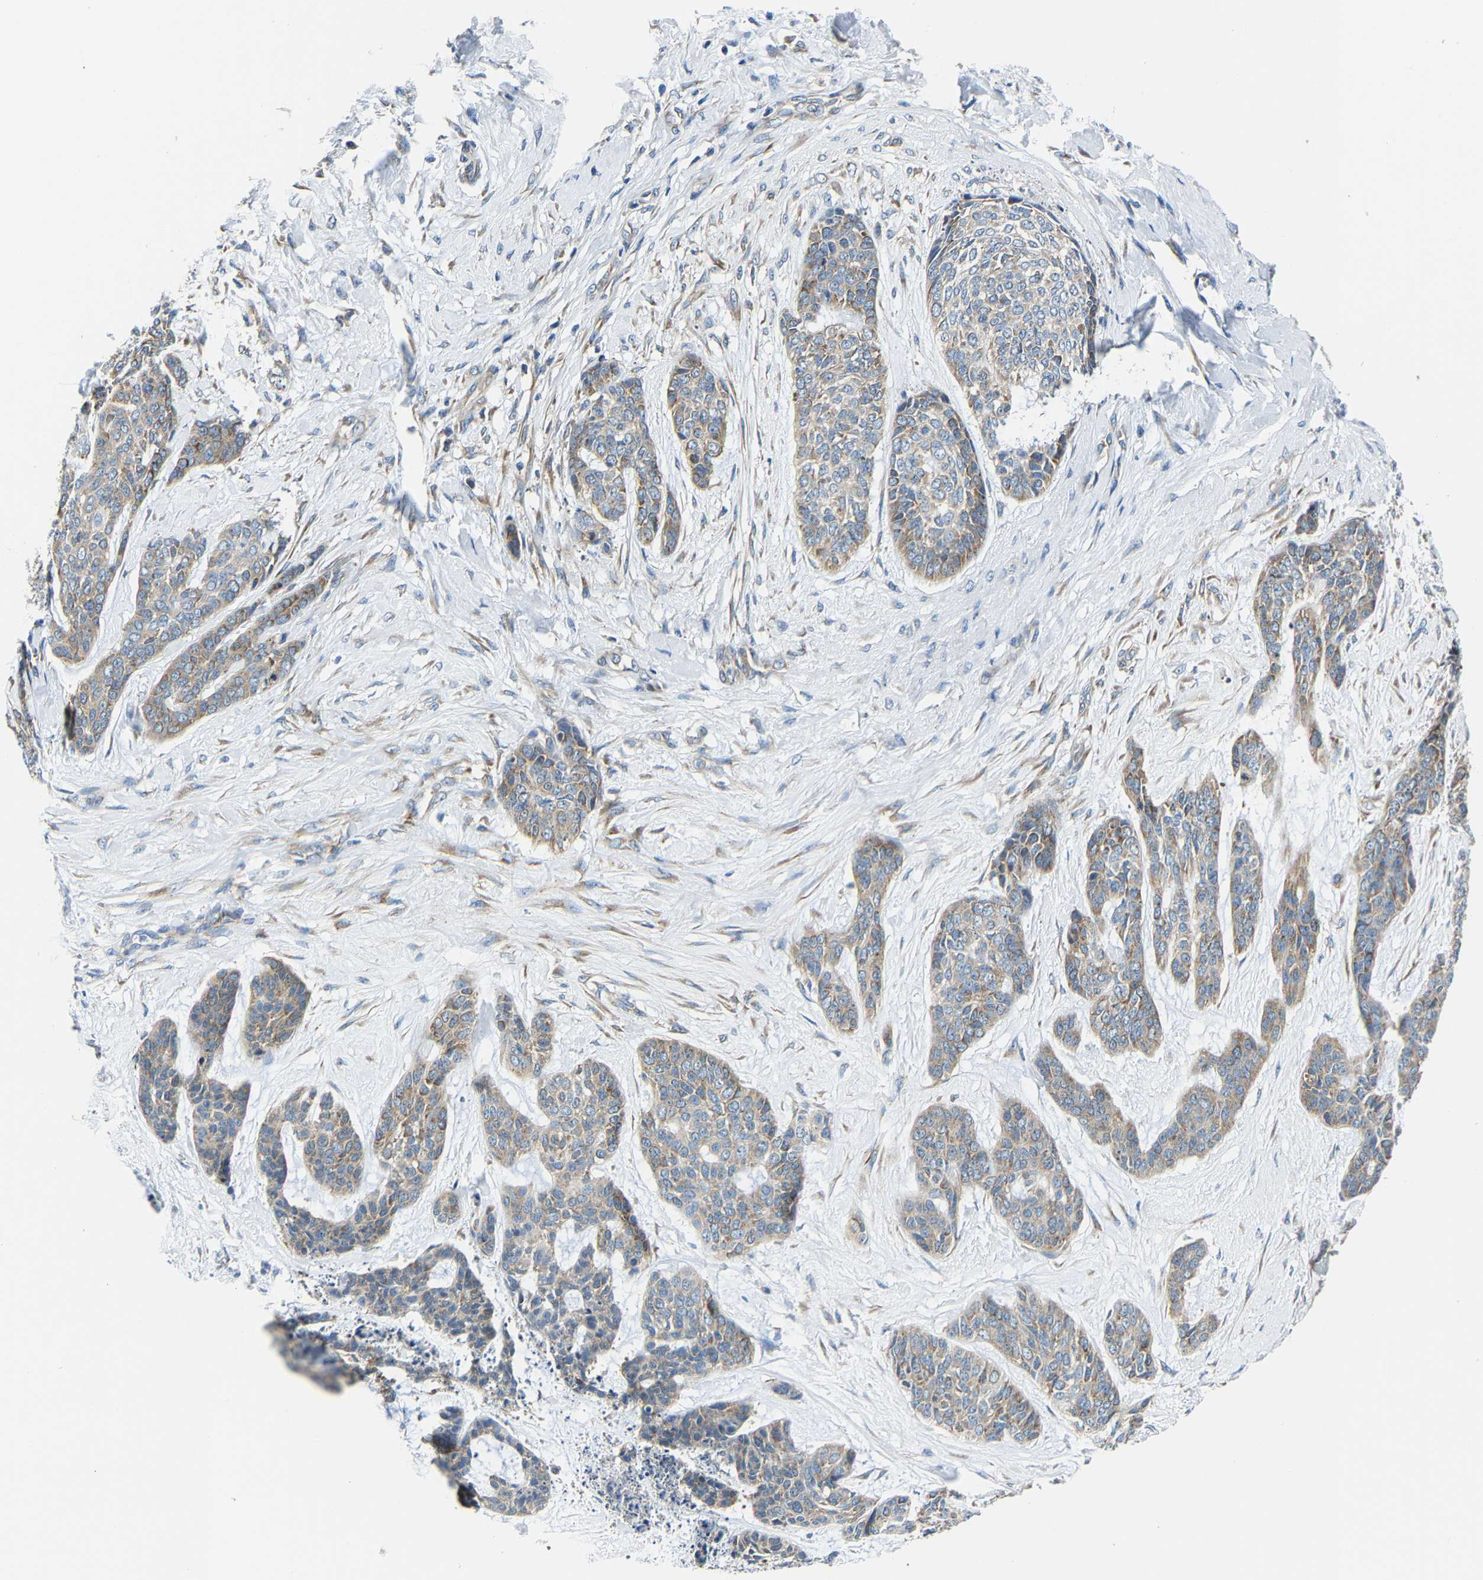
{"staining": {"intensity": "weak", "quantity": ">75%", "location": "cytoplasmic/membranous"}, "tissue": "skin cancer", "cell_type": "Tumor cells", "image_type": "cancer", "snomed": [{"axis": "morphology", "description": "Basal cell carcinoma"}, {"axis": "topography", "description": "Skin"}], "caption": "The micrograph demonstrates staining of skin cancer, revealing weak cytoplasmic/membranous protein positivity (brown color) within tumor cells.", "gene": "G3BP2", "patient": {"sex": "female", "age": 64}}